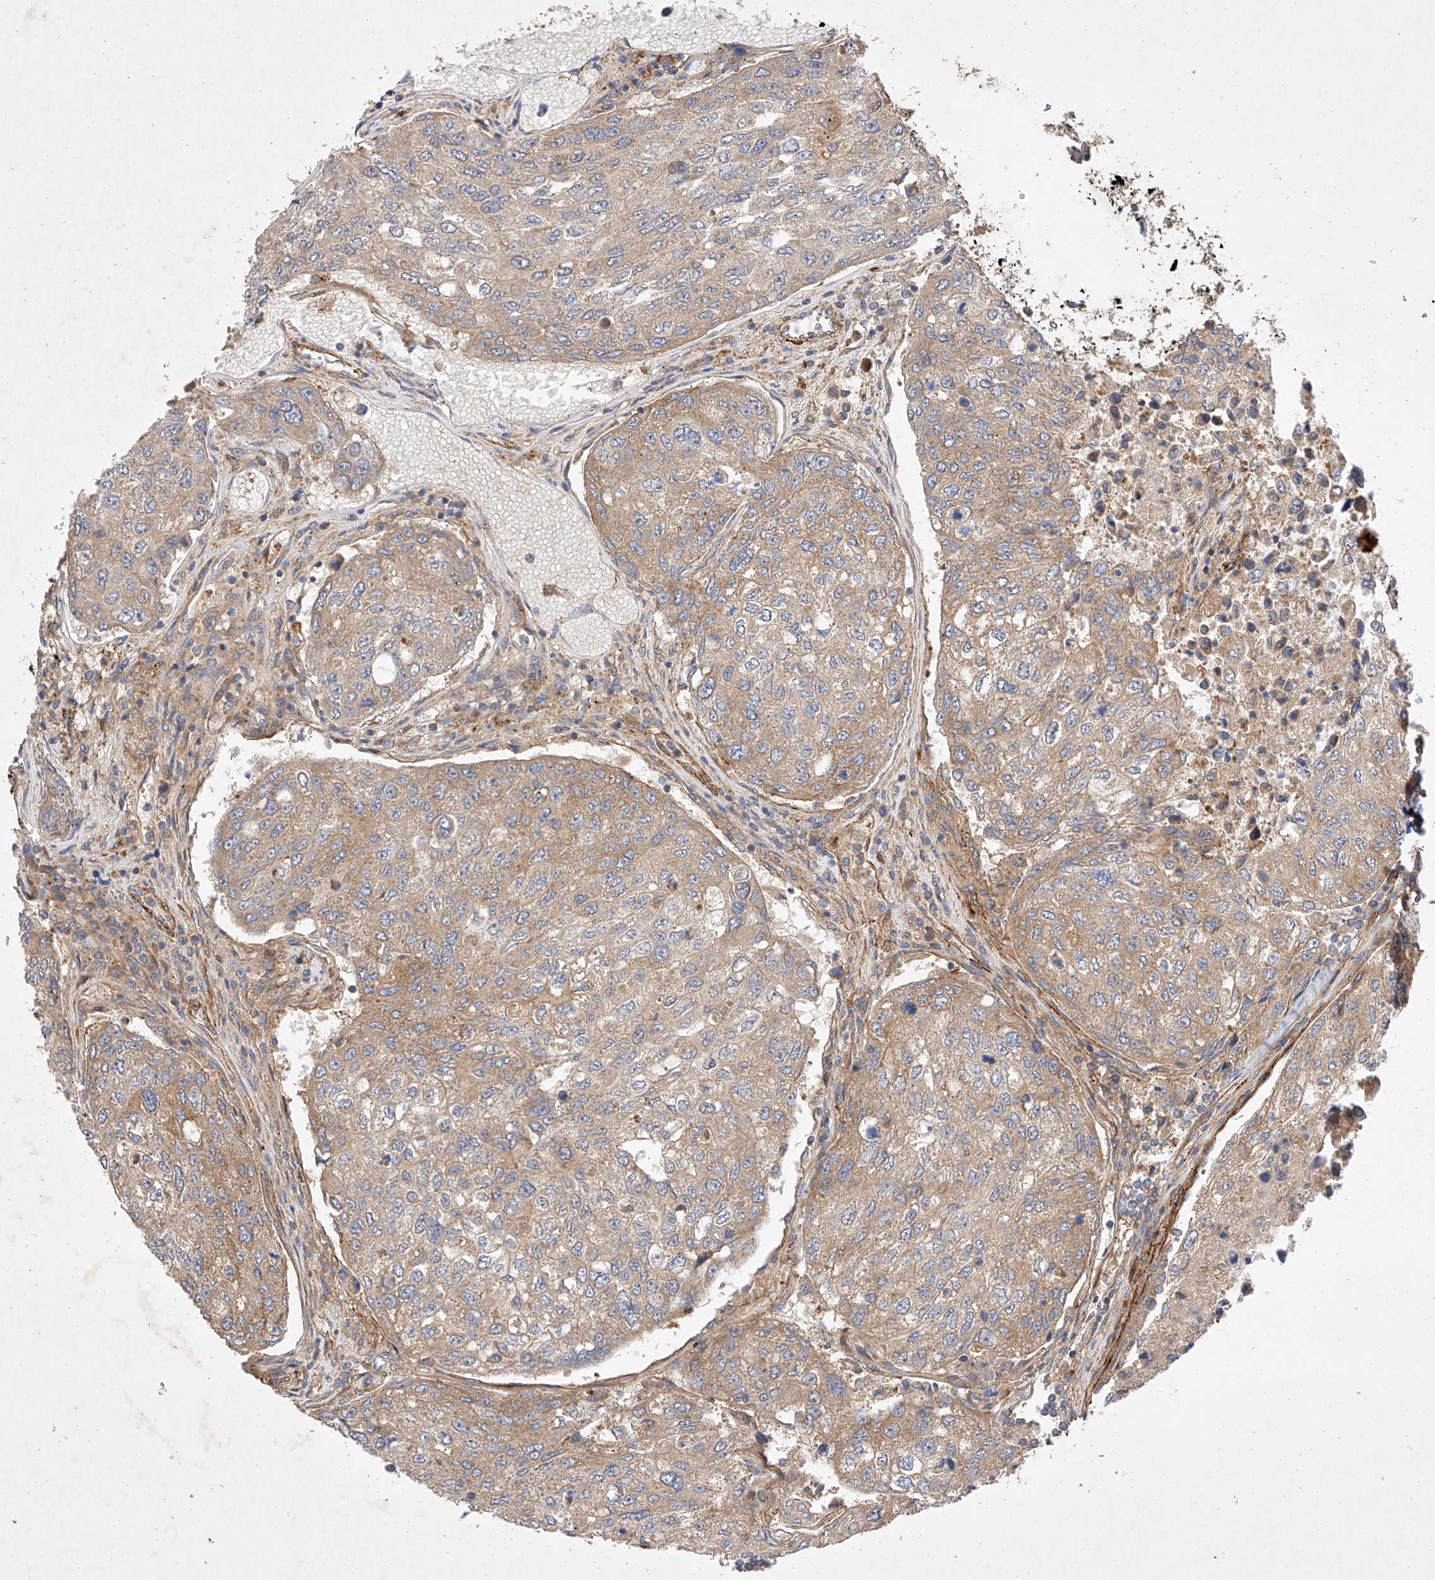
{"staining": {"intensity": "moderate", "quantity": "25%-75%", "location": "cytoplasmic/membranous"}, "tissue": "urothelial cancer", "cell_type": "Tumor cells", "image_type": "cancer", "snomed": [{"axis": "morphology", "description": "Urothelial carcinoma, High grade"}, {"axis": "topography", "description": "Lymph node"}, {"axis": "topography", "description": "Urinary bladder"}], "caption": "Human urothelial carcinoma (high-grade) stained for a protein (brown) displays moderate cytoplasmic/membranous positive positivity in approximately 25%-75% of tumor cells.", "gene": "RAB23", "patient": {"sex": "male", "age": 51}}